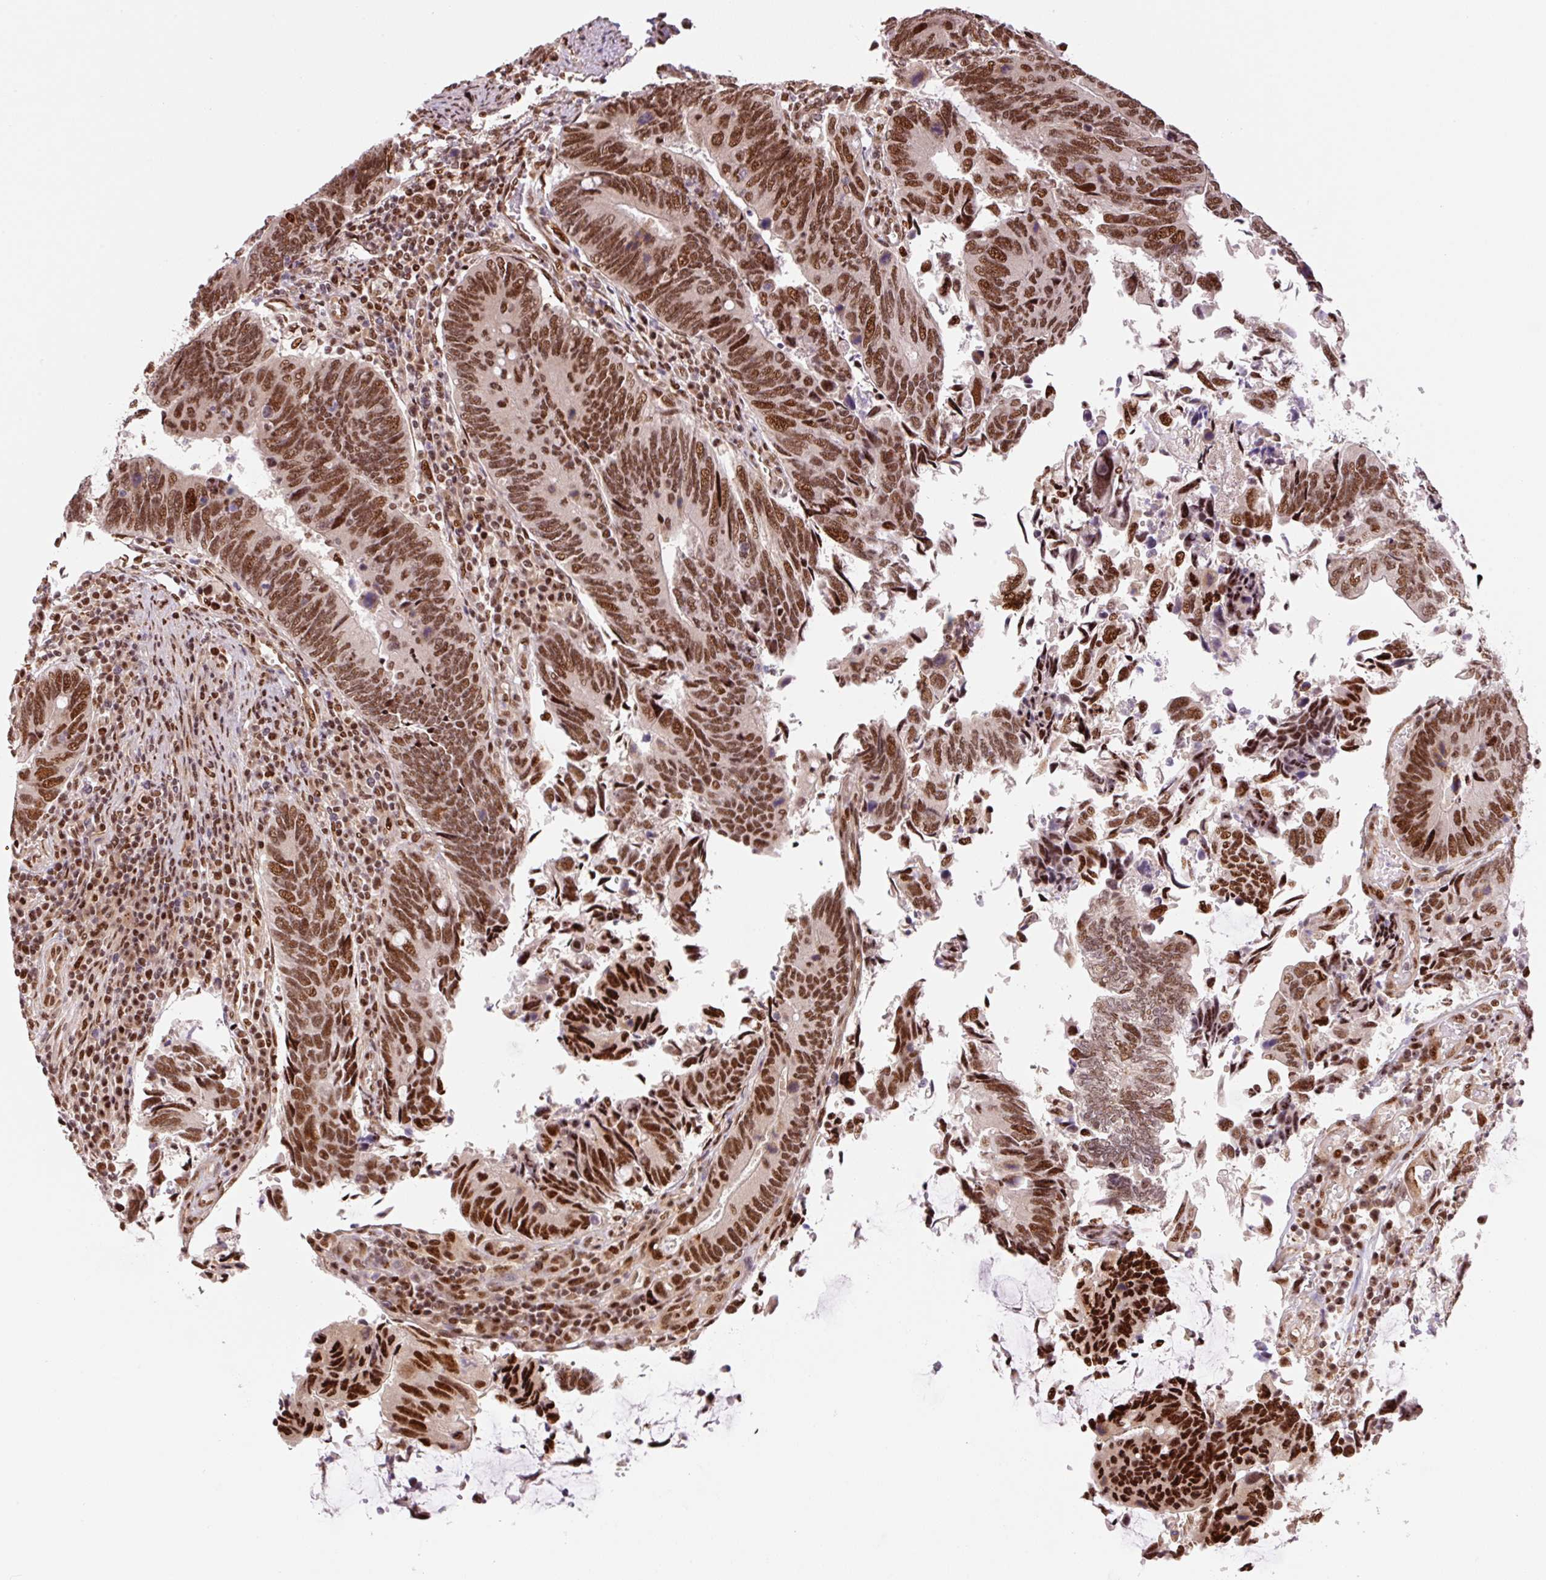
{"staining": {"intensity": "strong", "quantity": ">75%", "location": "nuclear"}, "tissue": "colorectal cancer", "cell_type": "Tumor cells", "image_type": "cancer", "snomed": [{"axis": "morphology", "description": "Adenocarcinoma, NOS"}, {"axis": "topography", "description": "Colon"}], "caption": "Immunohistochemical staining of adenocarcinoma (colorectal) displays strong nuclear protein expression in approximately >75% of tumor cells. The protein is stained brown, and the nuclei are stained in blue (DAB (3,3'-diaminobenzidine) IHC with brightfield microscopy, high magnification).", "gene": "INTS8", "patient": {"sex": "male", "age": 87}}